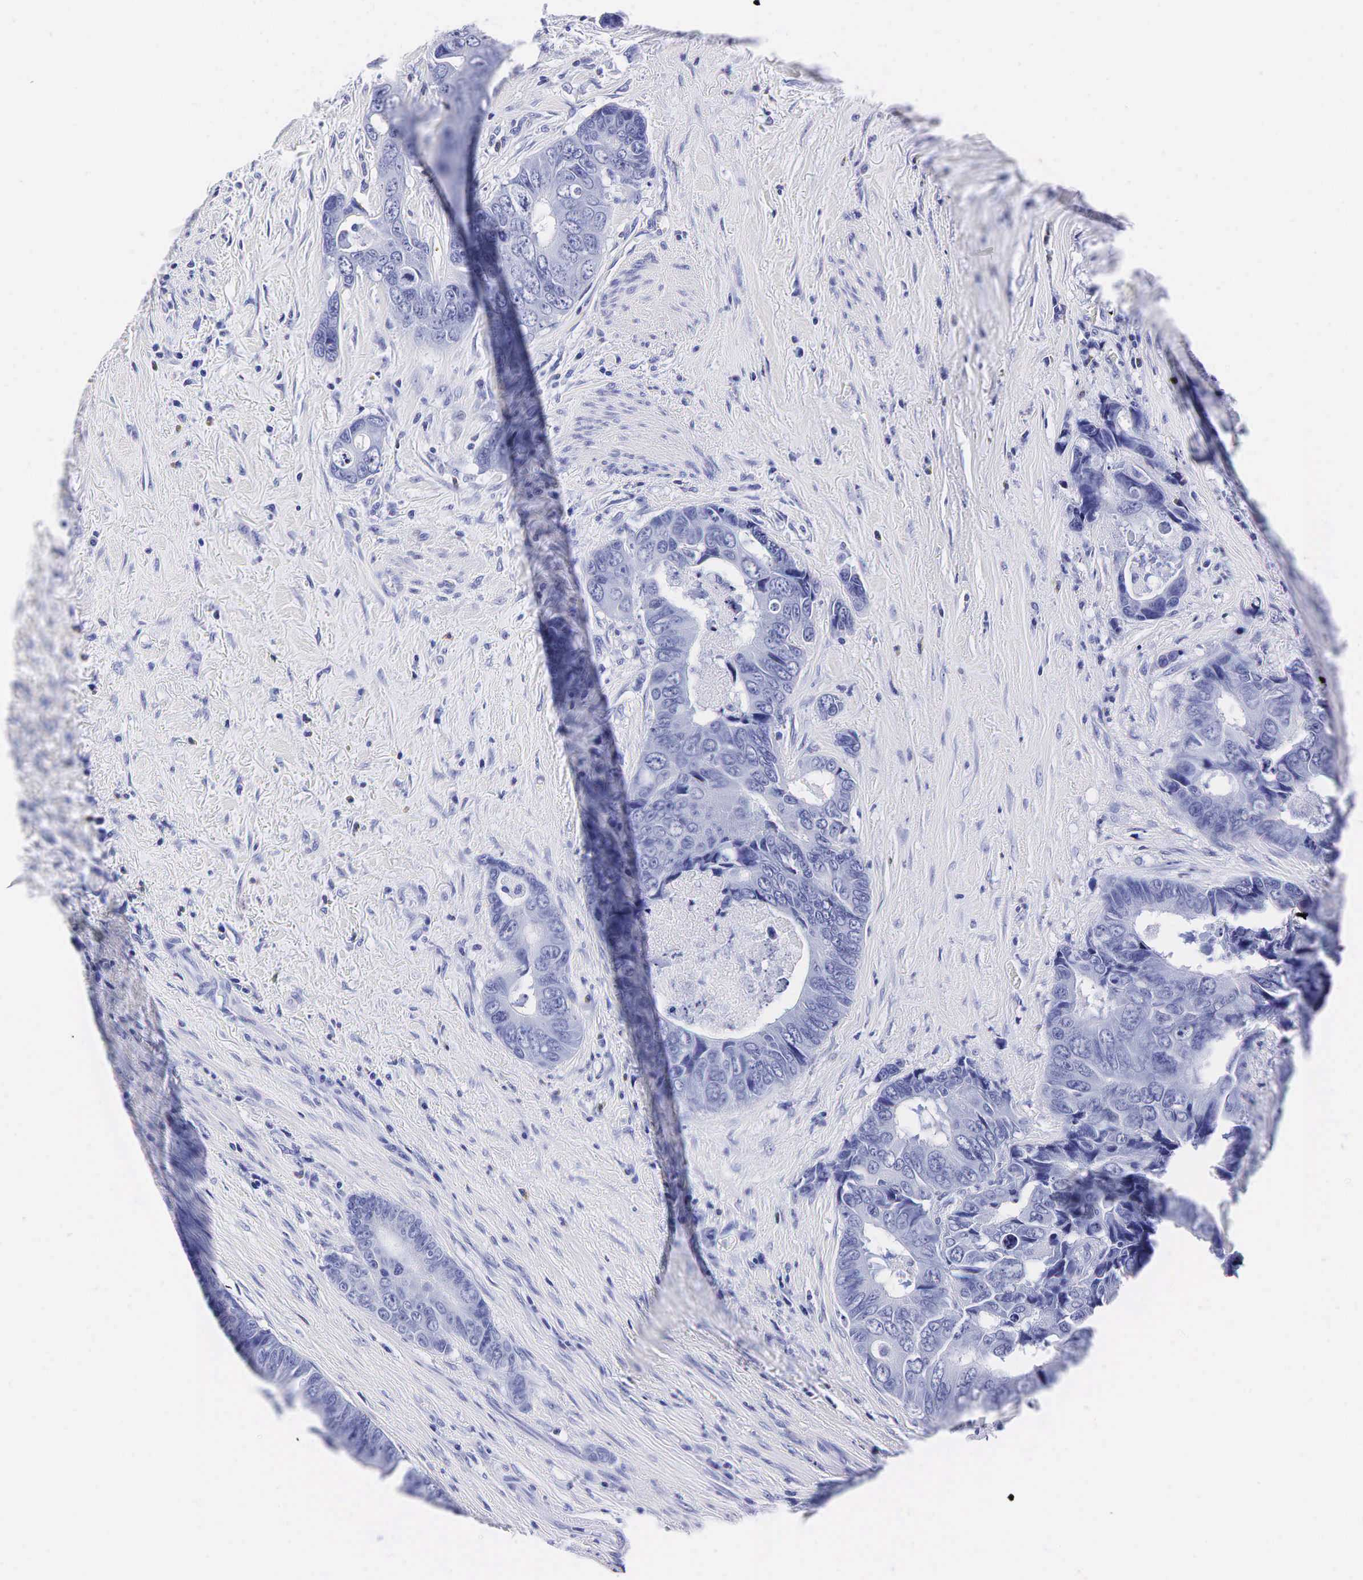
{"staining": {"intensity": "negative", "quantity": "none", "location": "none"}, "tissue": "colorectal cancer", "cell_type": "Tumor cells", "image_type": "cancer", "snomed": [{"axis": "morphology", "description": "Adenocarcinoma, NOS"}, {"axis": "topography", "description": "Rectum"}], "caption": "A histopathology image of human colorectal cancer (adenocarcinoma) is negative for staining in tumor cells.", "gene": "KLK3", "patient": {"sex": "female", "age": 67}}